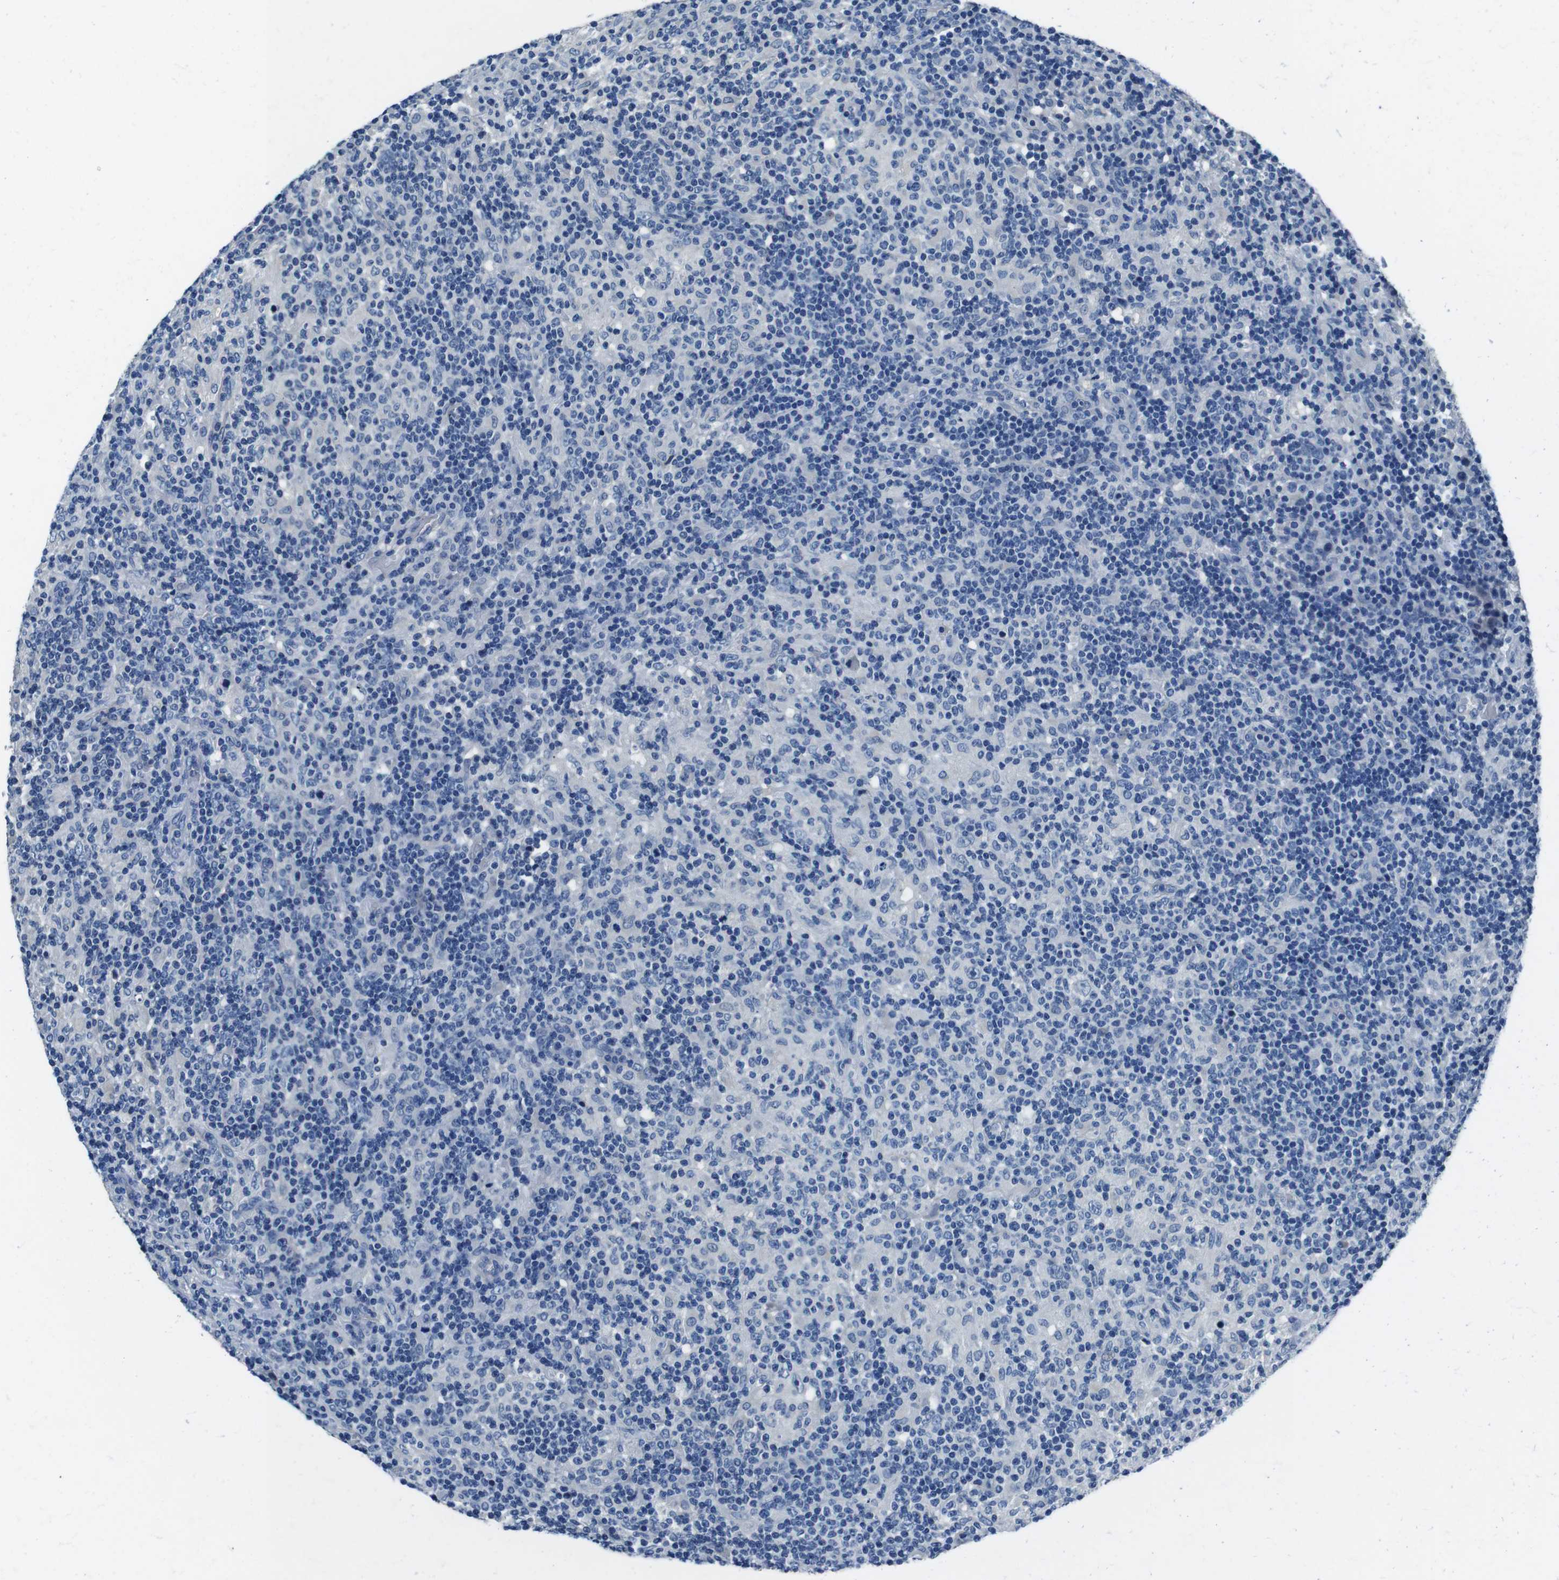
{"staining": {"intensity": "negative", "quantity": "none", "location": "none"}, "tissue": "lymphoma", "cell_type": "Tumor cells", "image_type": "cancer", "snomed": [{"axis": "morphology", "description": "Hodgkin's disease, NOS"}, {"axis": "topography", "description": "Lymph node"}], "caption": "Tumor cells are negative for brown protein staining in lymphoma.", "gene": "CASQ1", "patient": {"sex": "male", "age": 70}}